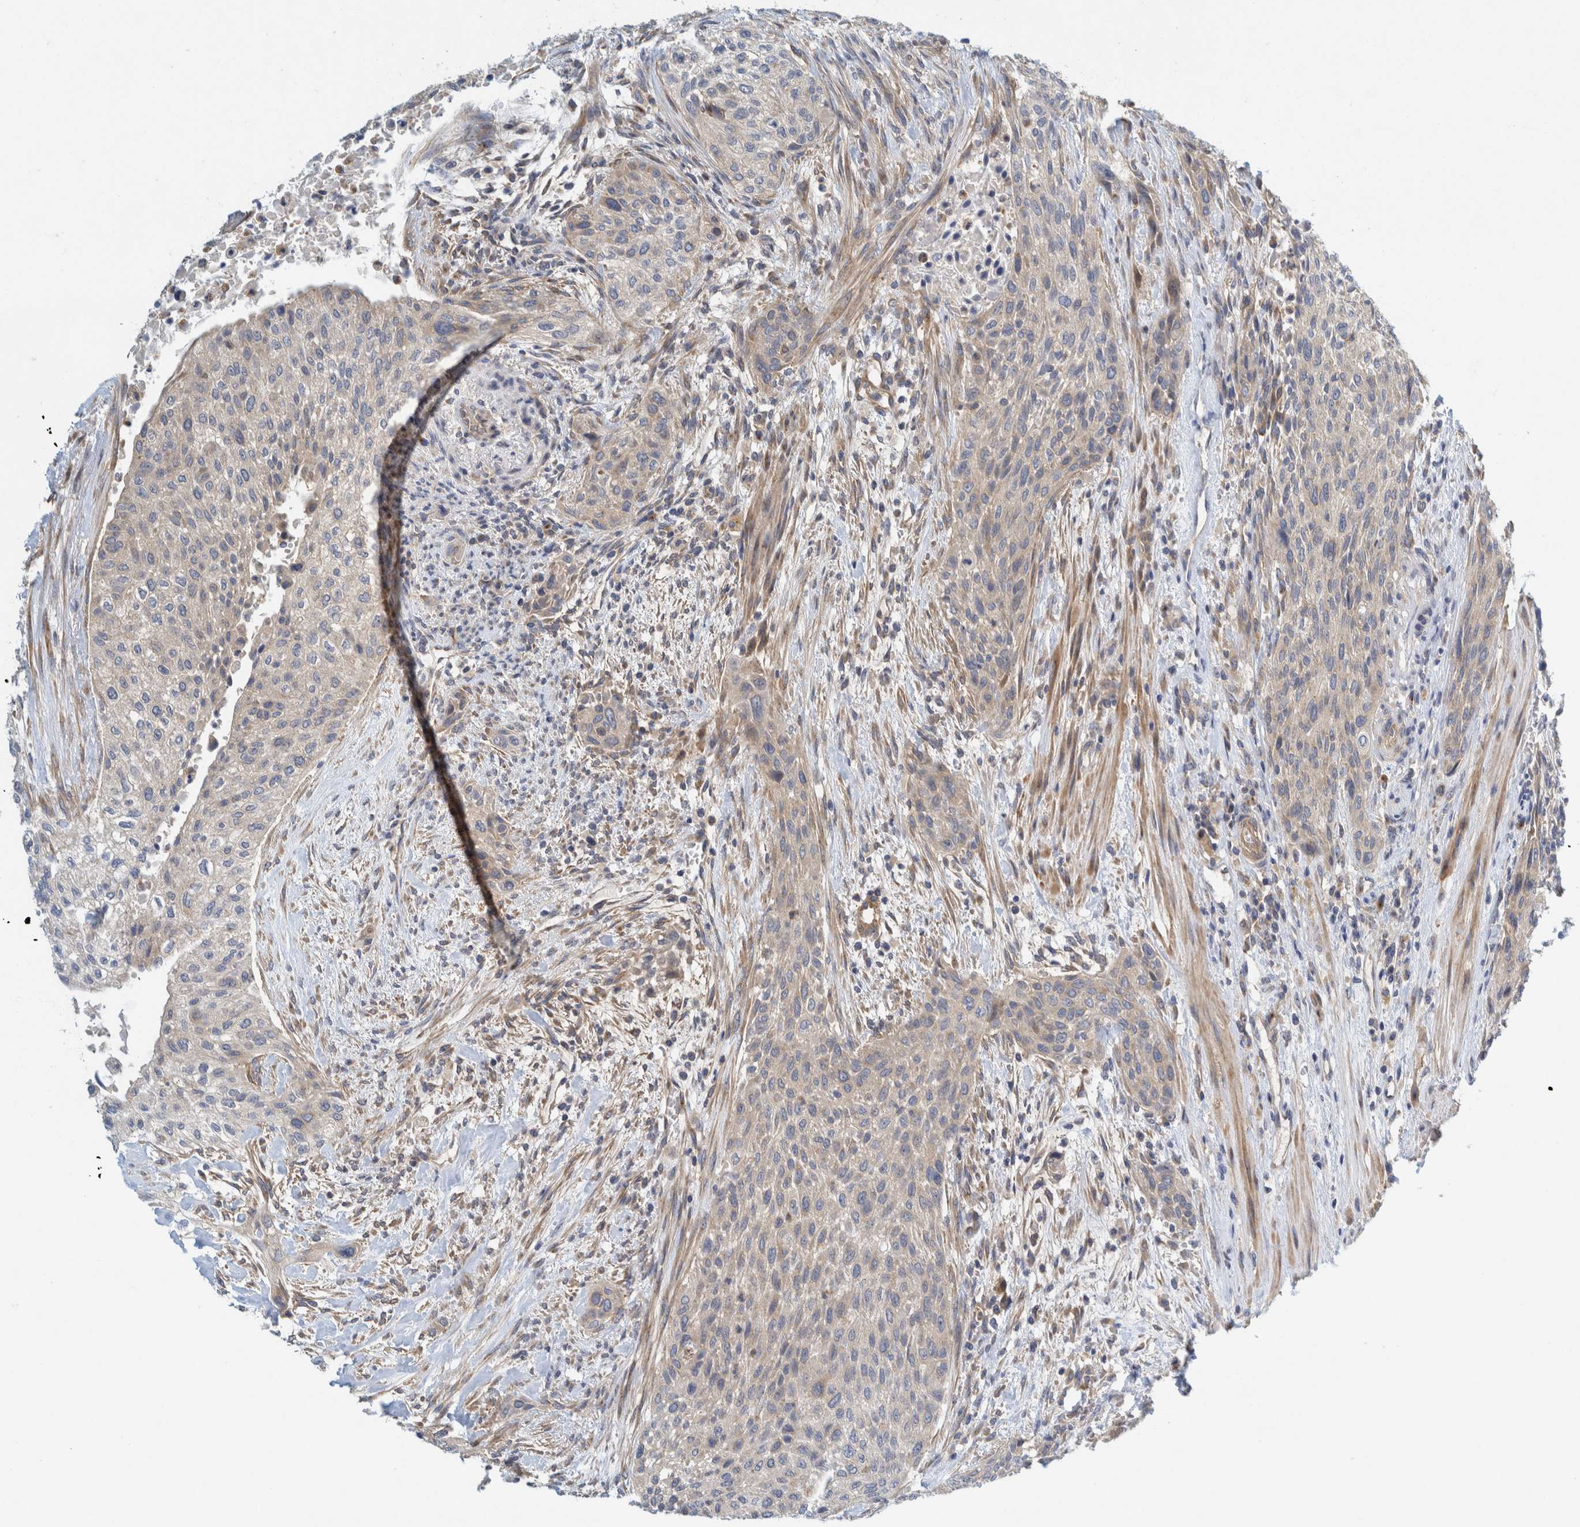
{"staining": {"intensity": "negative", "quantity": "none", "location": "none"}, "tissue": "urothelial cancer", "cell_type": "Tumor cells", "image_type": "cancer", "snomed": [{"axis": "morphology", "description": "Urothelial carcinoma, Low grade"}, {"axis": "morphology", "description": "Urothelial carcinoma, High grade"}, {"axis": "topography", "description": "Urinary bladder"}], "caption": "This histopathology image is of urothelial carcinoma (low-grade) stained with IHC to label a protein in brown with the nuclei are counter-stained blue. There is no staining in tumor cells. (DAB (3,3'-diaminobenzidine) immunohistochemistry (IHC) with hematoxylin counter stain).", "gene": "ZNF324B", "patient": {"sex": "male", "age": 35}}